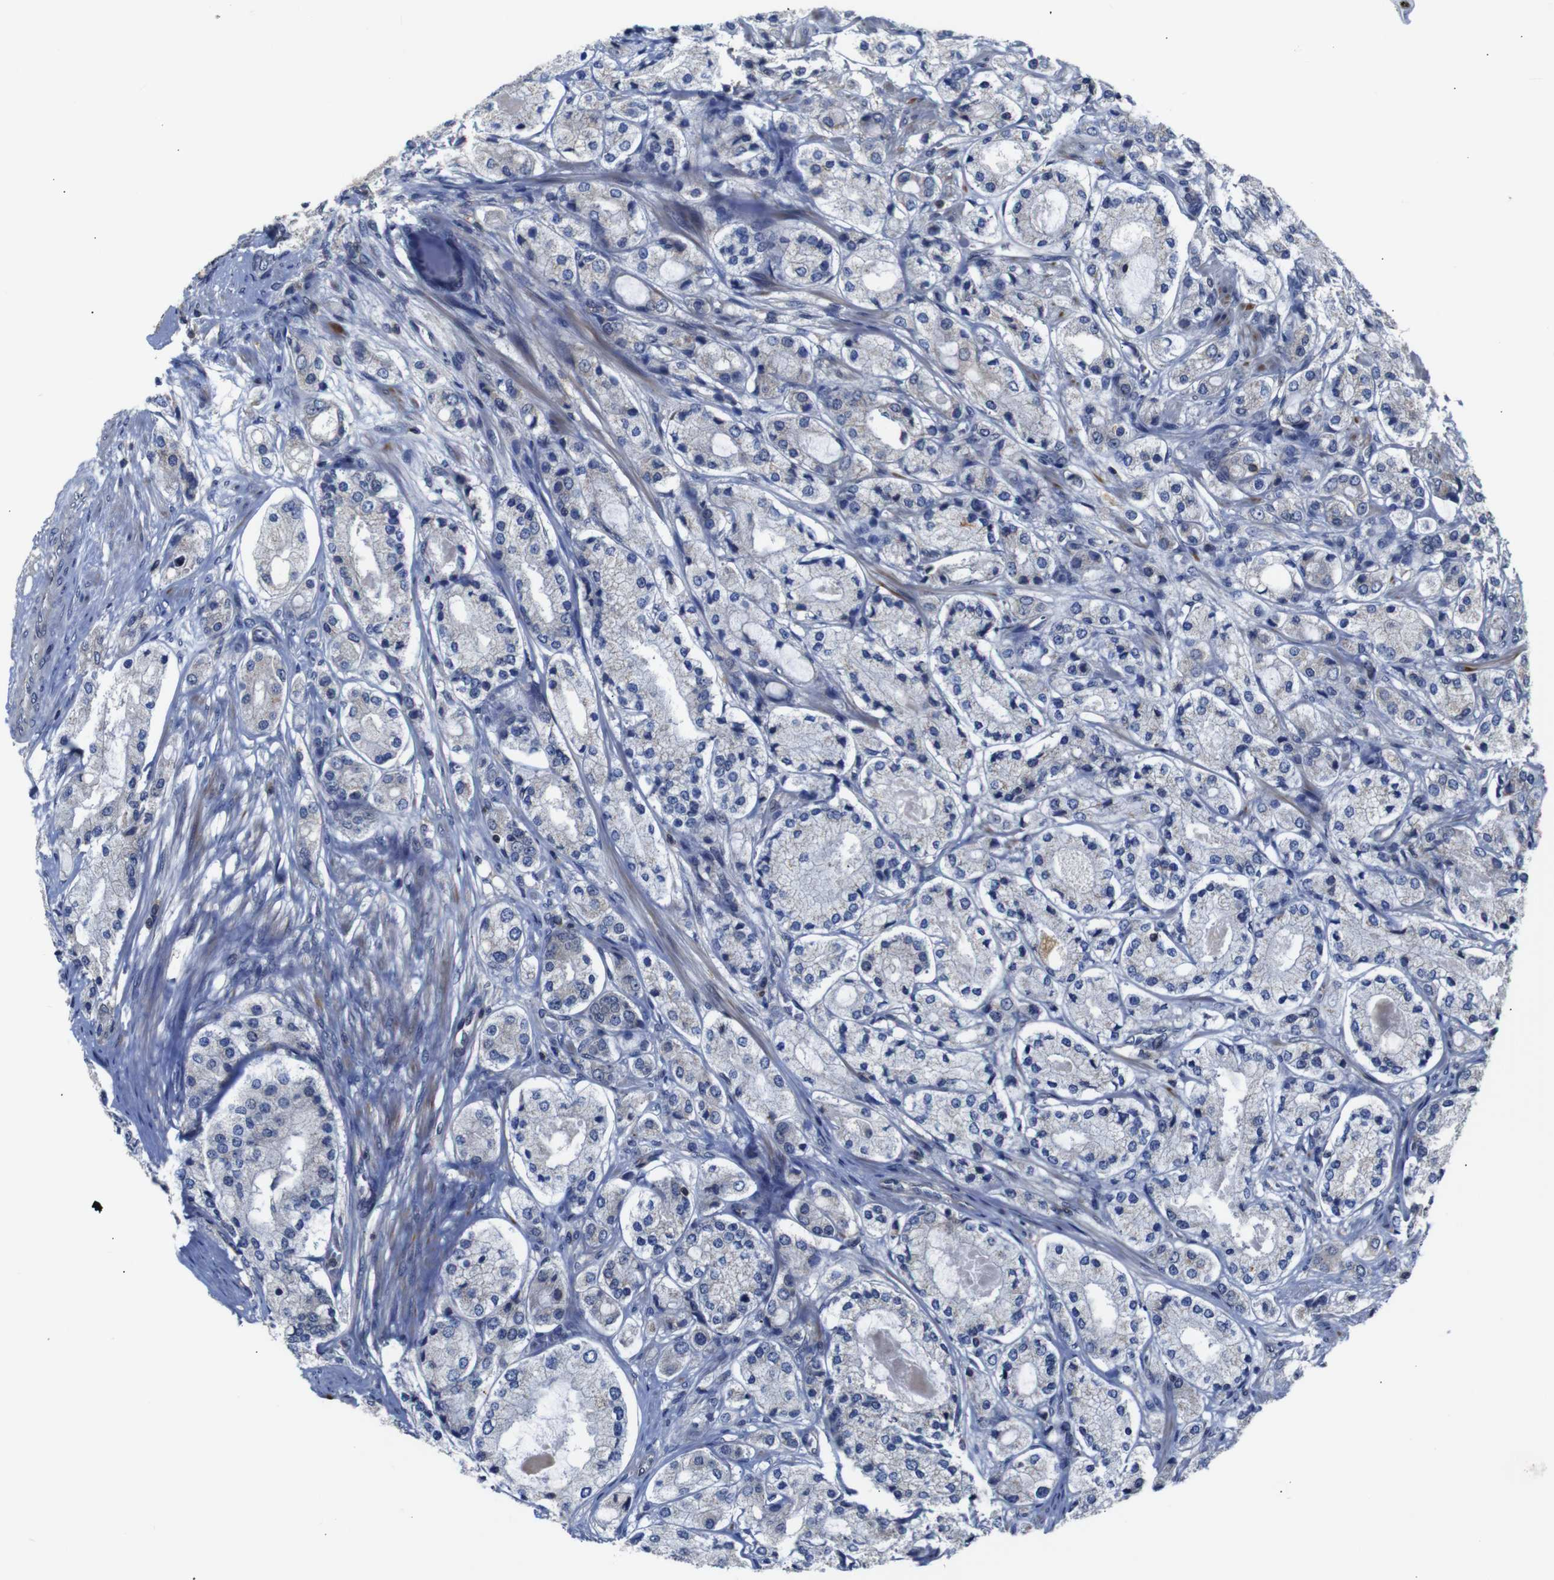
{"staining": {"intensity": "weak", "quantity": "<25%", "location": "cytoplasmic/membranous"}, "tissue": "prostate cancer", "cell_type": "Tumor cells", "image_type": "cancer", "snomed": [{"axis": "morphology", "description": "Adenocarcinoma, High grade"}, {"axis": "topography", "description": "Prostate"}], "caption": "This is an immunohistochemistry image of prostate adenocarcinoma (high-grade). There is no expression in tumor cells.", "gene": "BRWD3", "patient": {"sex": "male", "age": 65}}